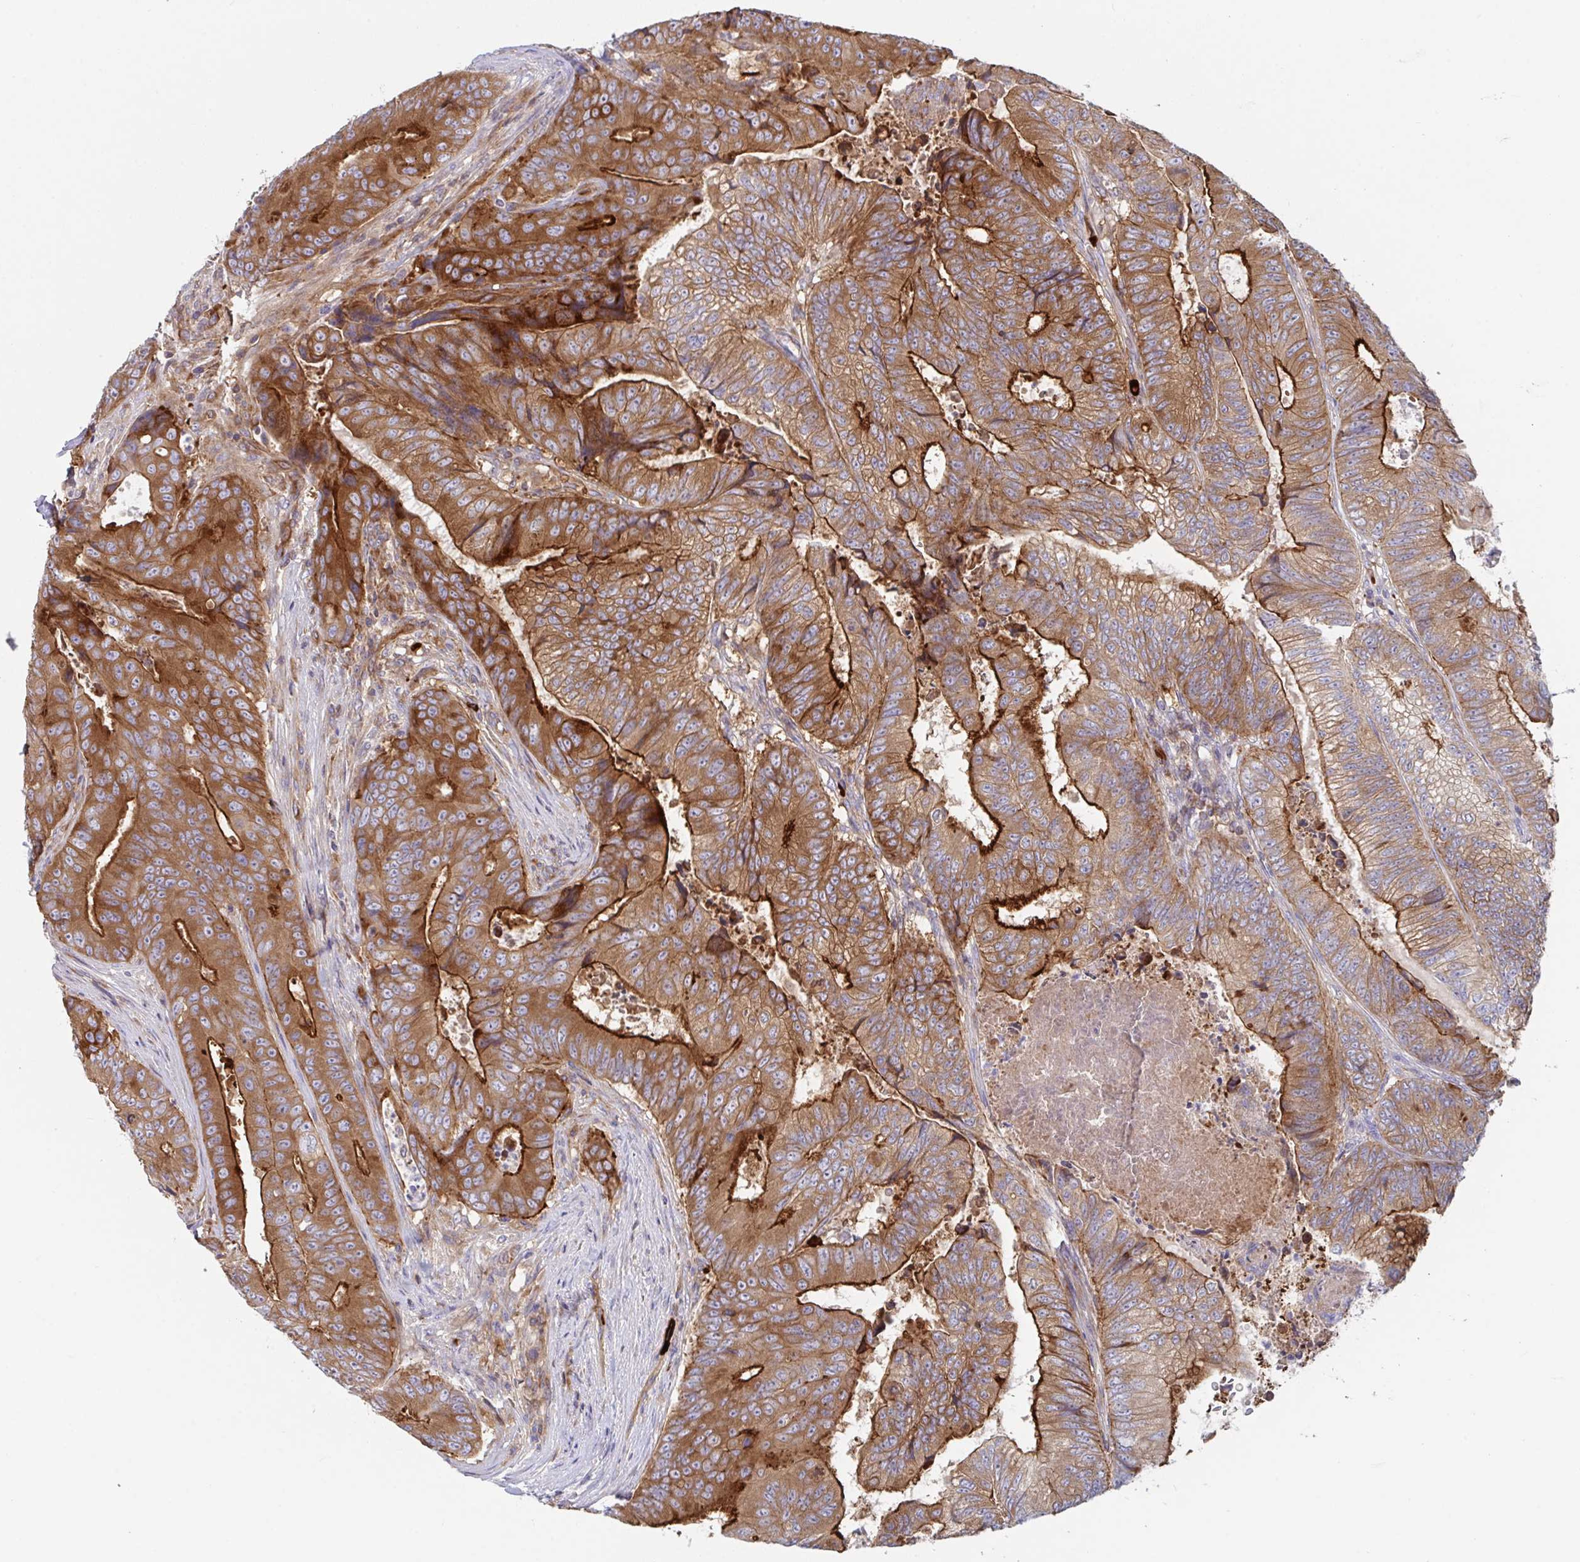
{"staining": {"intensity": "strong", "quantity": "25%-75%", "location": "cytoplasmic/membranous"}, "tissue": "colorectal cancer", "cell_type": "Tumor cells", "image_type": "cancer", "snomed": [{"axis": "morphology", "description": "Adenocarcinoma, NOS"}, {"axis": "topography", "description": "Colon"}], "caption": "Colorectal cancer (adenocarcinoma) was stained to show a protein in brown. There is high levels of strong cytoplasmic/membranous expression in about 25%-75% of tumor cells. (DAB (3,3'-diaminobenzidine) IHC with brightfield microscopy, high magnification).", "gene": "YARS2", "patient": {"sex": "female", "age": 48}}